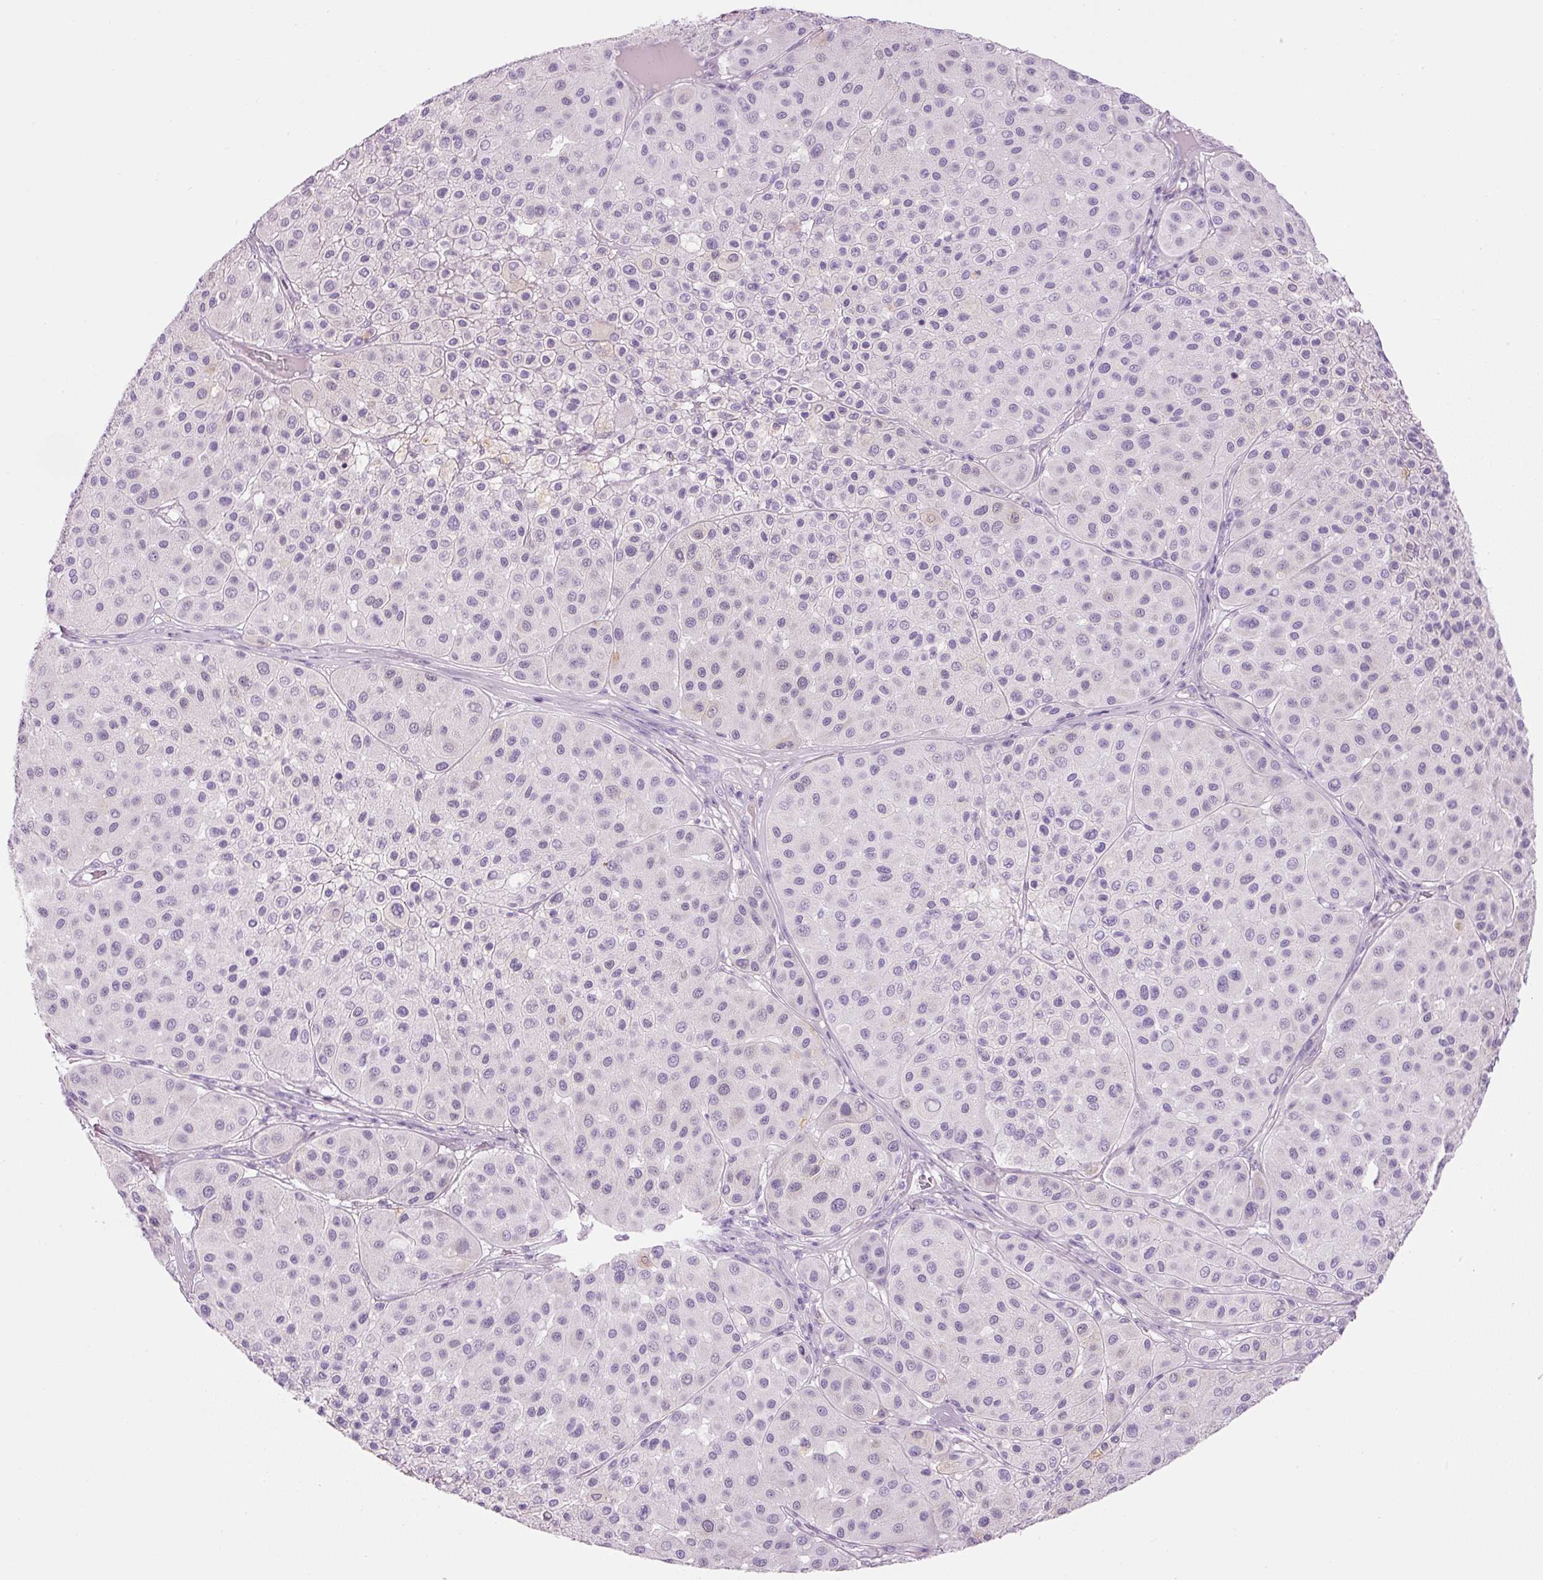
{"staining": {"intensity": "negative", "quantity": "none", "location": "none"}, "tissue": "melanoma", "cell_type": "Tumor cells", "image_type": "cancer", "snomed": [{"axis": "morphology", "description": "Malignant melanoma, Metastatic site"}, {"axis": "topography", "description": "Smooth muscle"}], "caption": "There is no significant positivity in tumor cells of malignant melanoma (metastatic site).", "gene": "CARD16", "patient": {"sex": "male", "age": 41}}